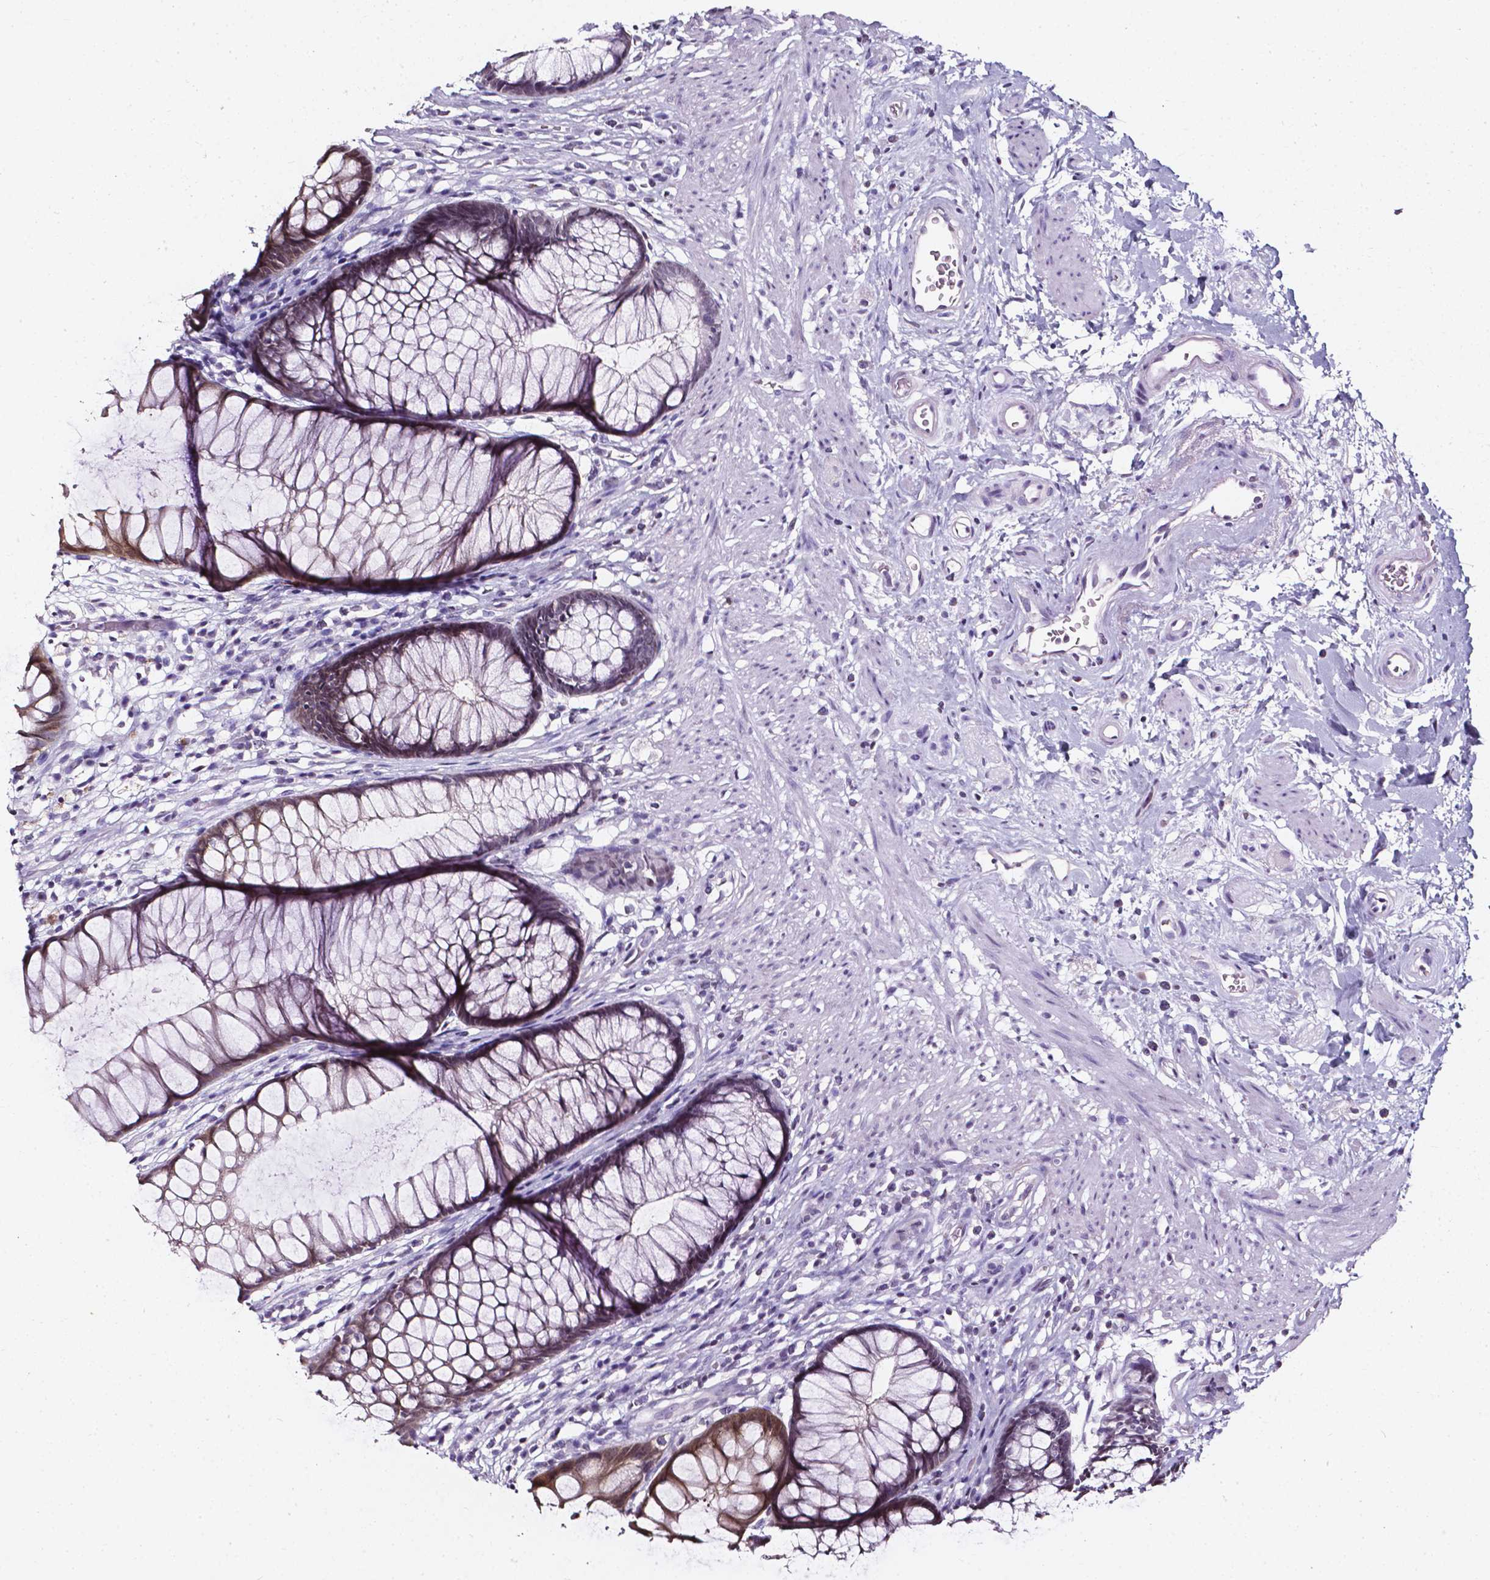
{"staining": {"intensity": "weak", "quantity": "25%-75%", "location": "cytoplasmic/membranous"}, "tissue": "rectum", "cell_type": "Glandular cells", "image_type": "normal", "snomed": [{"axis": "morphology", "description": "Normal tissue, NOS"}, {"axis": "topography", "description": "Smooth muscle"}, {"axis": "topography", "description": "Rectum"}], "caption": "DAB immunohistochemical staining of benign human rectum shows weak cytoplasmic/membranous protein expression in approximately 25%-75% of glandular cells. Immunohistochemistry (ihc) stains the protein of interest in brown and the nuclei are stained blue.", "gene": "AKR1B10", "patient": {"sex": "male", "age": 53}}